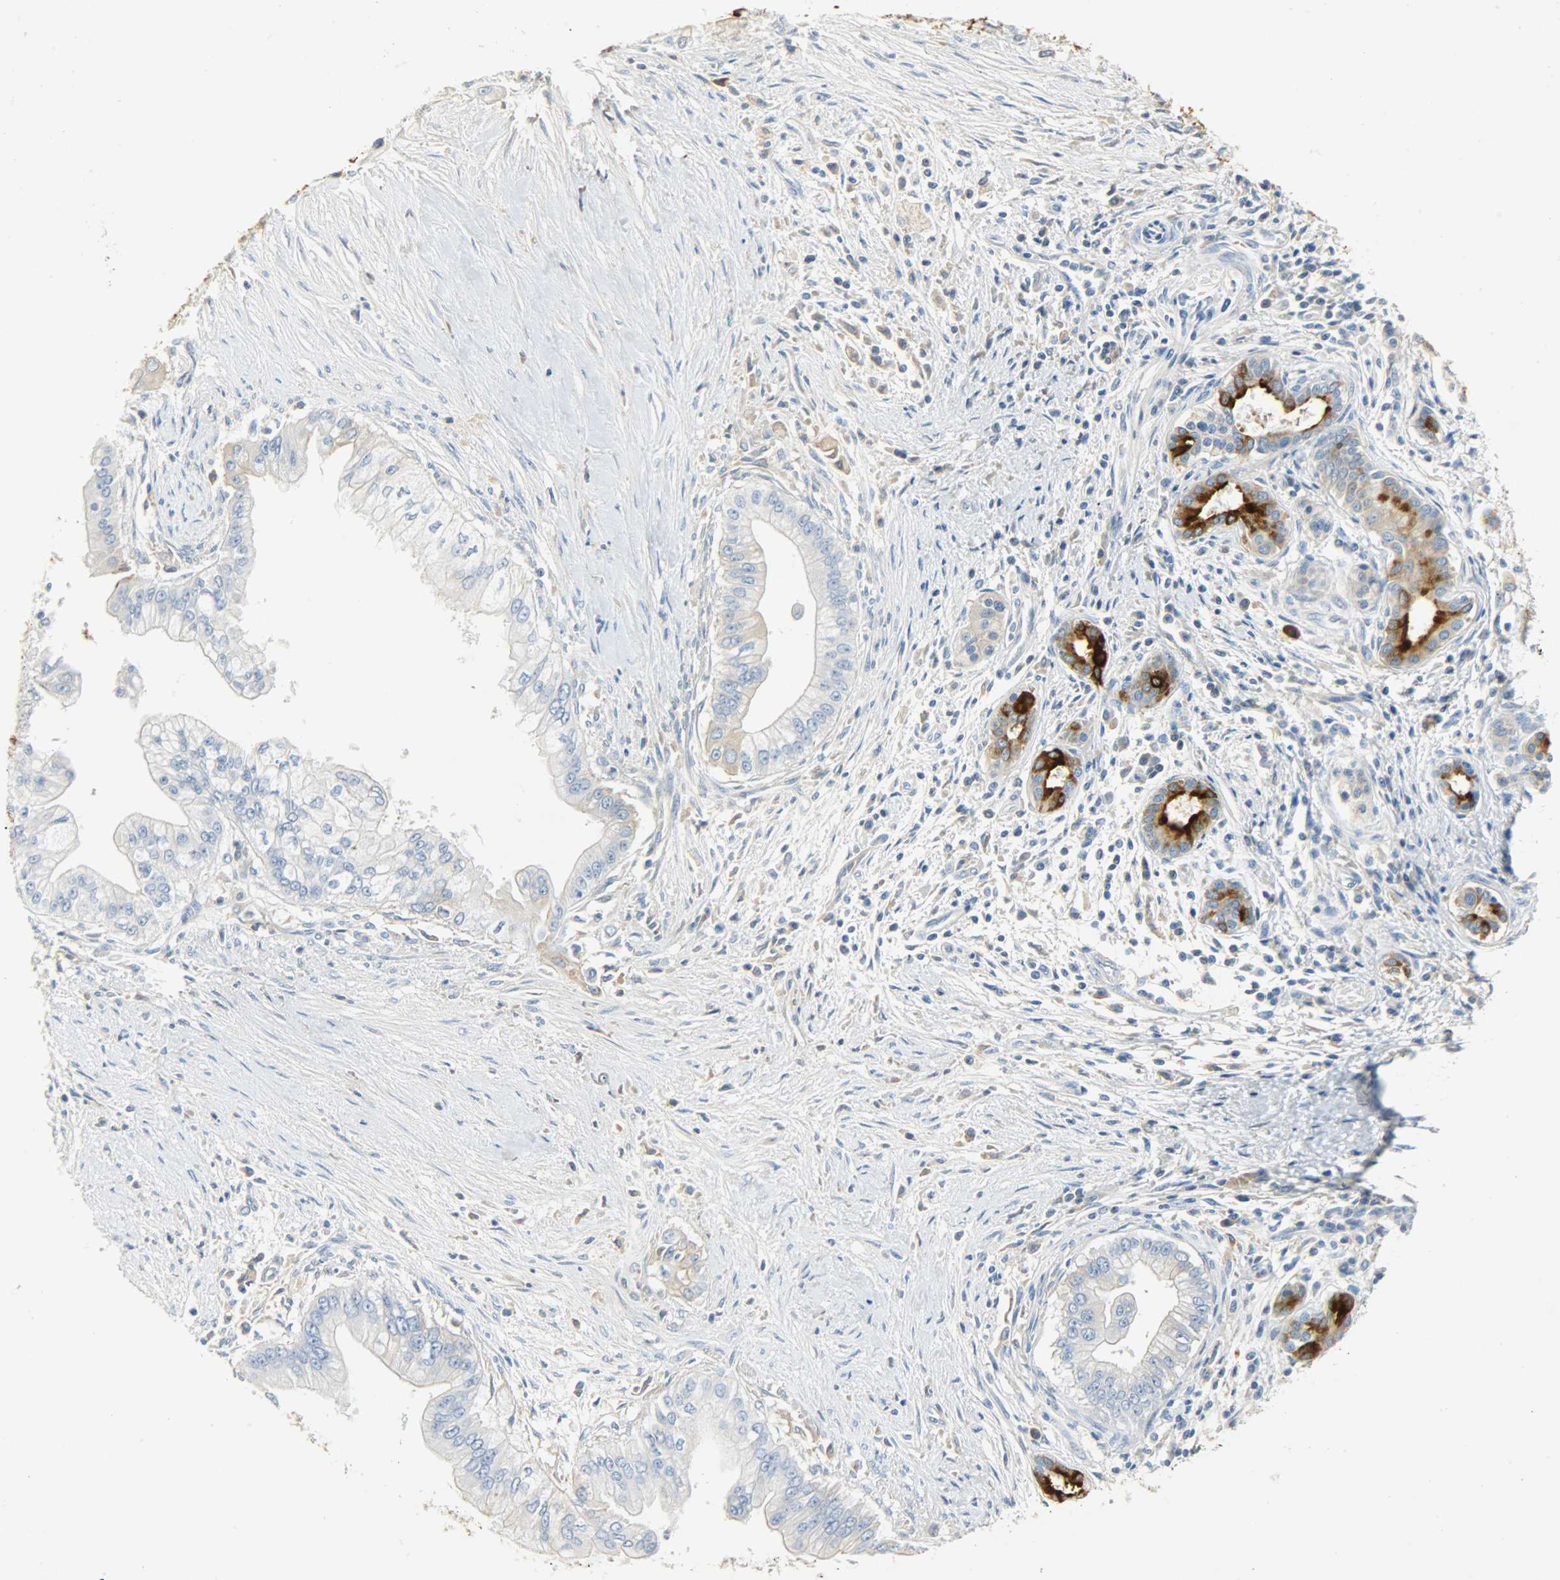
{"staining": {"intensity": "strong", "quantity": "25%-75%", "location": "cytoplasmic/membranous"}, "tissue": "pancreatic cancer", "cell_type": "Tumor cells", "image_type": "cancer", "snomed": [{"axis": "morphology", "description": "Adenocarcinoma, NOS"}, {"axis": "topography", "description": "Pancreas"}], "caption": "Tumor cells display strong cytoplasmic/membranous staining in approximately 25%-75% of cells in pancreatic adenocarcinoma. (brown staining indicates protein expression, while blue staining denotes nuclei).", "gene": "CRP", "patient": {"sex": "male", "age": 59}}